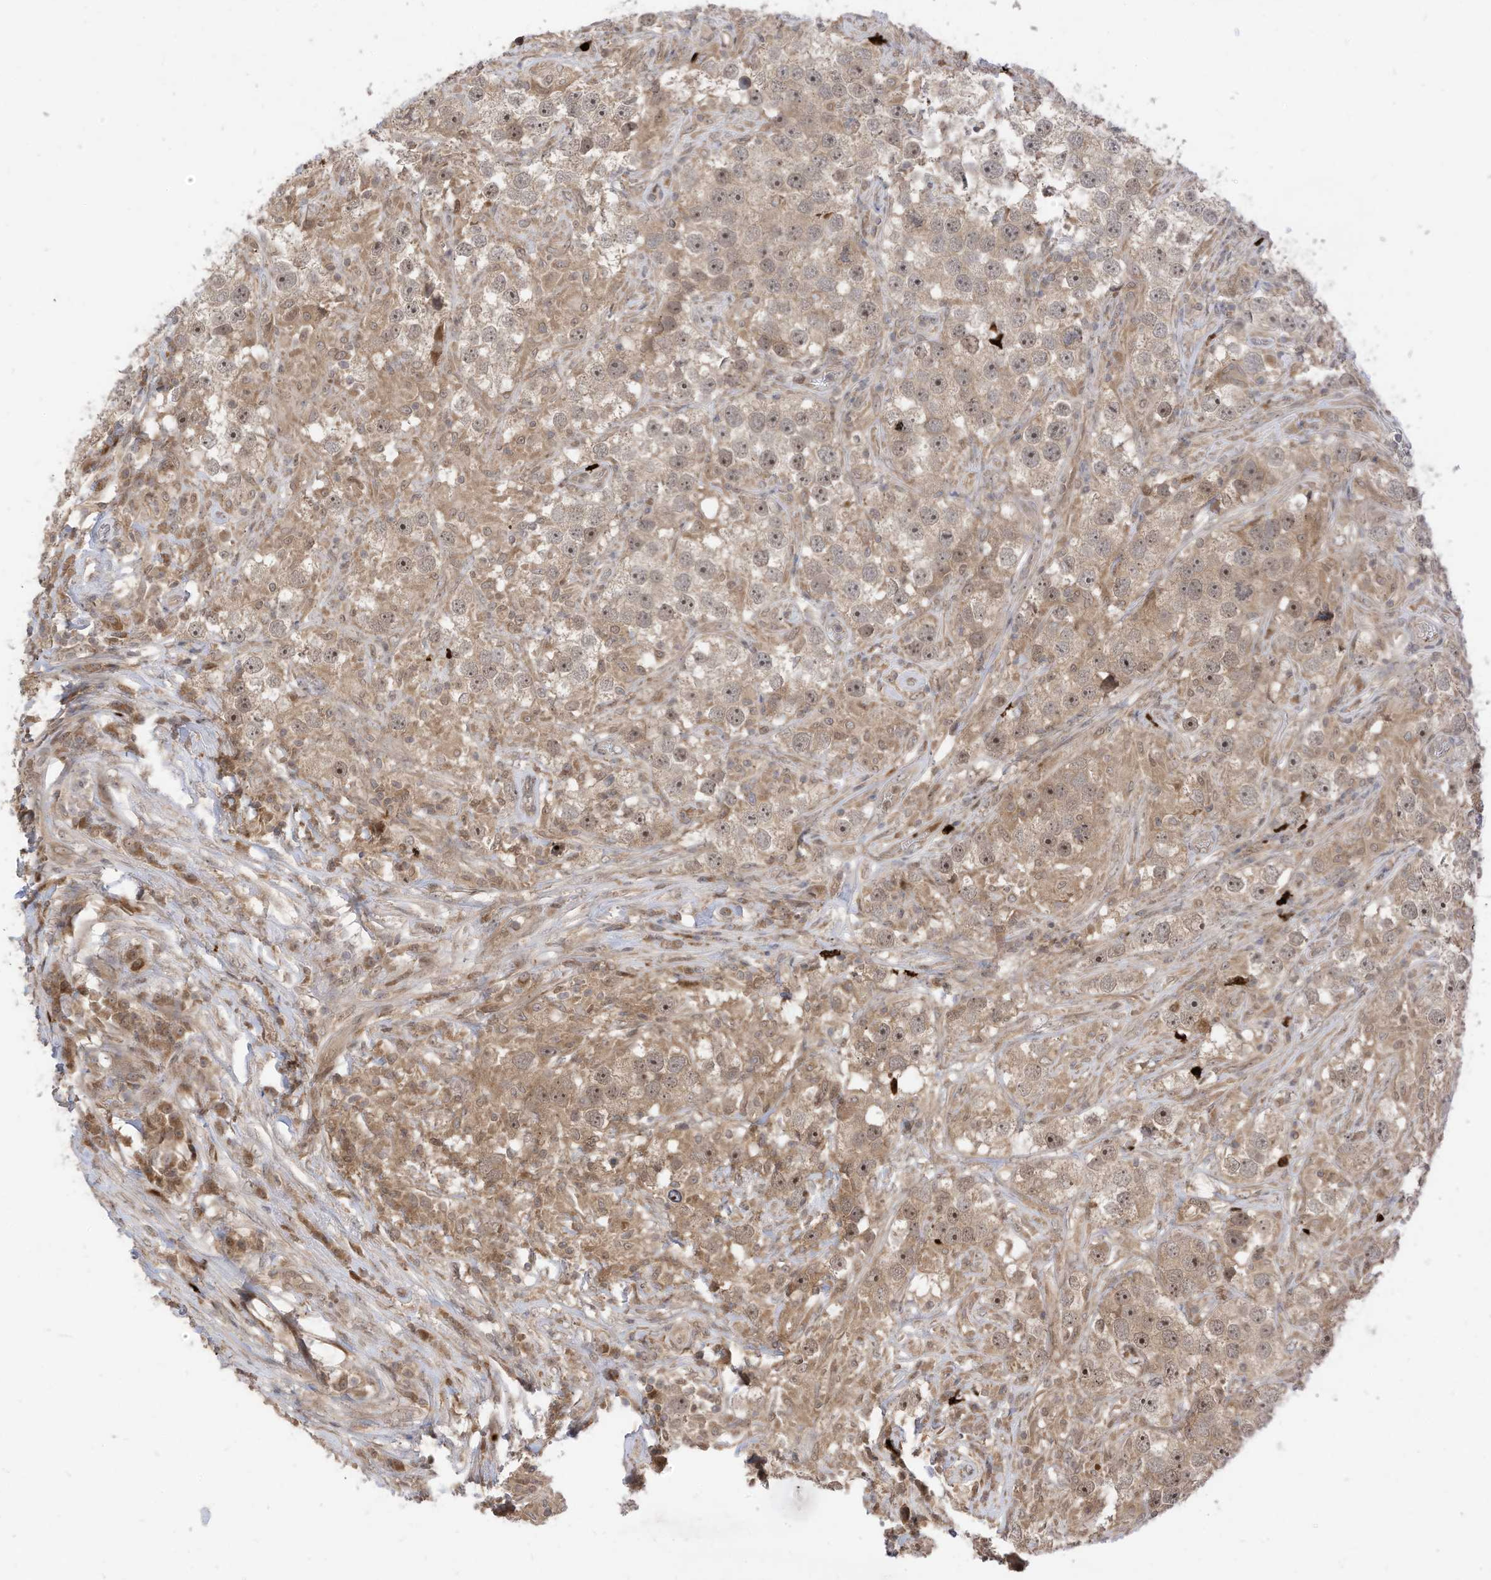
{"staining": {"intensity": "moderate", "quantity": ">75%", "location": "cytoplasmic/membranous,nuclear"}, "tissue": "testis cancer", "cell_type": "Tumor cells", "image_type": "cancer", "snomed": [{"axis": "morphology", "description": "Seminoma, NOS"}, {"axis": "topography", "description": "Testis"}], "caption": "About >75% of tumor cells in human seminoma (testis) demonstrate moderate cytoplasmic/membranous and nuclear protein positivity as visualized by brown immunohistochemical staining.", "gene": "CNKSR1", "patient": {"sex": "male", "age": 49}}